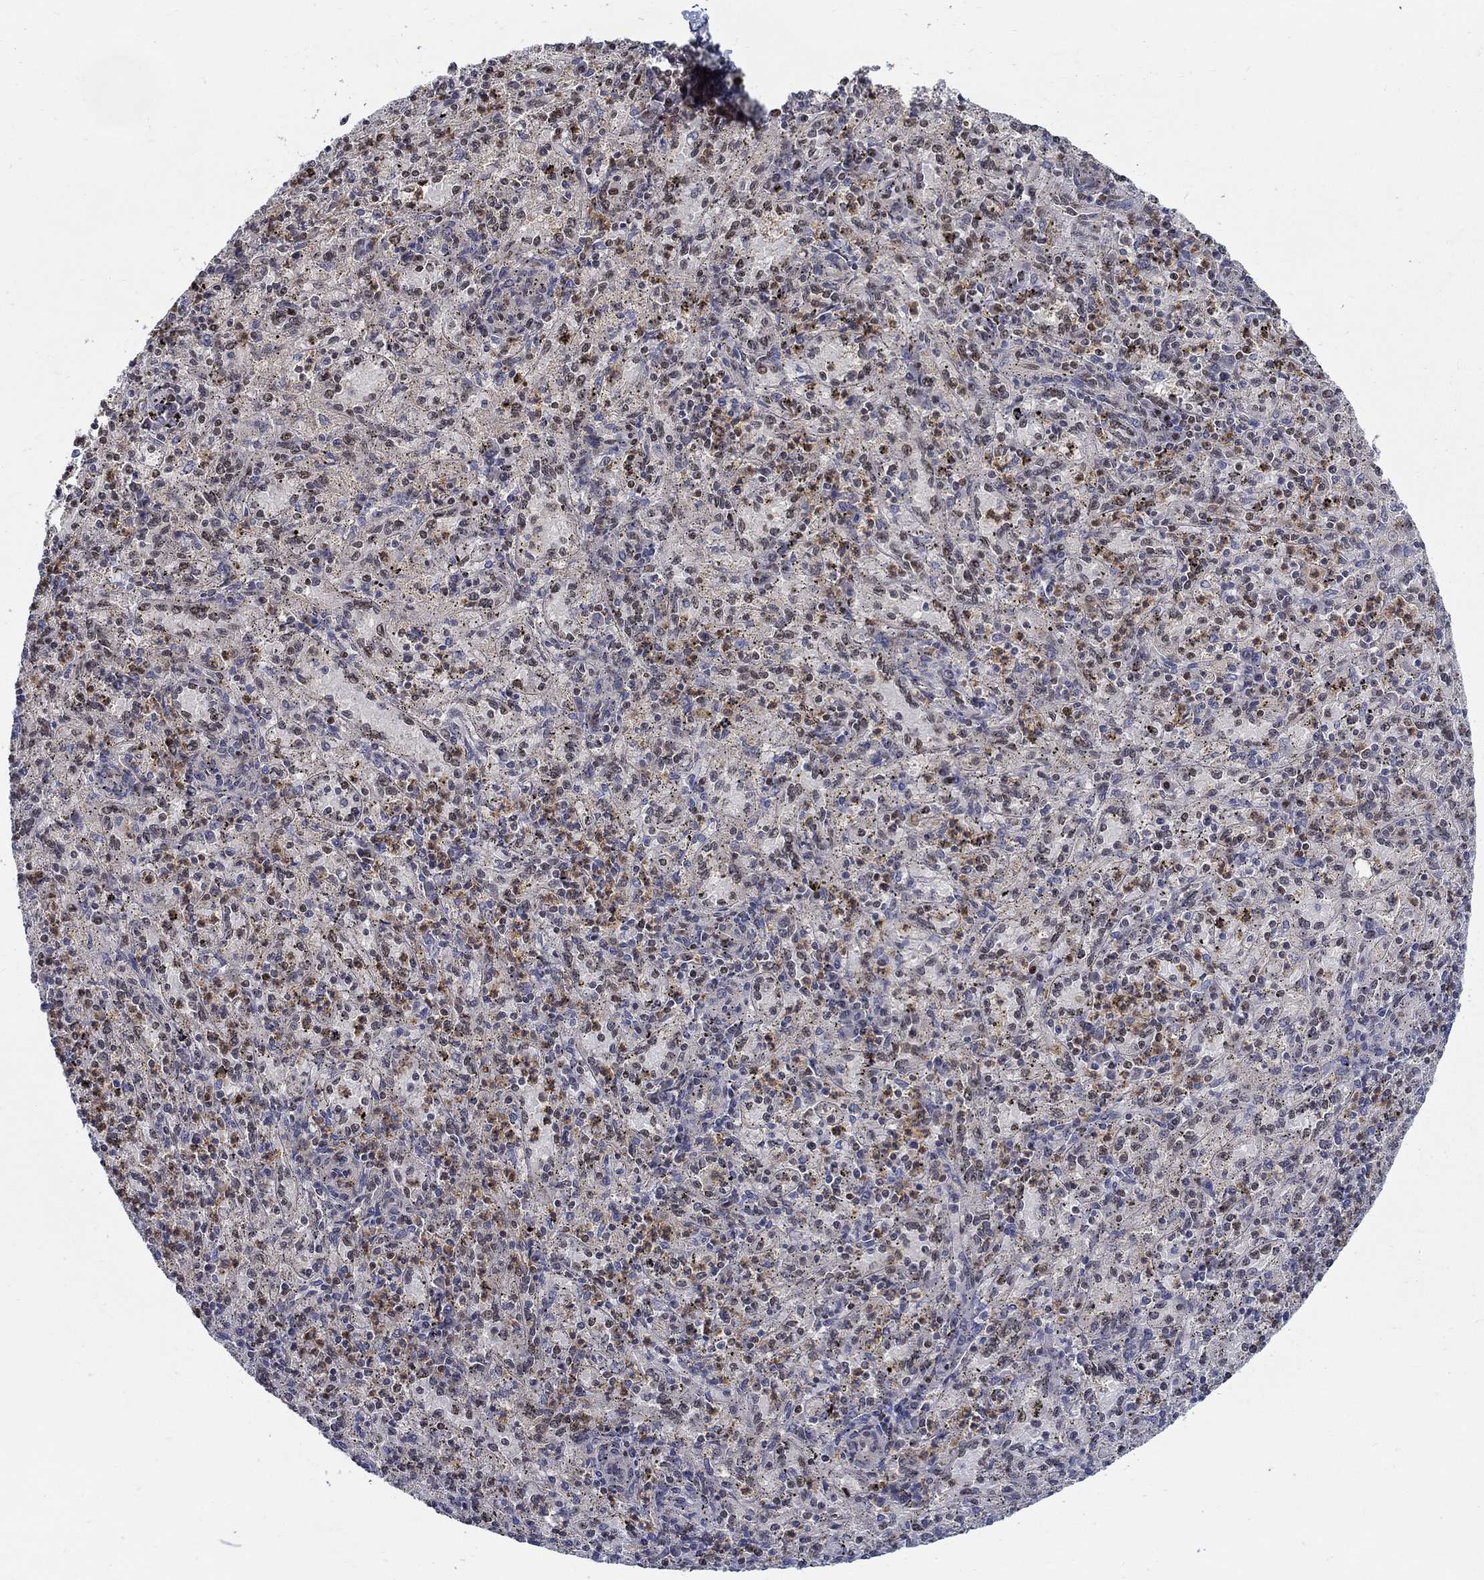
{"staining": {"intensity": "moderate", "quantity": "25%-75%", "location": "nuclear"}, "tissue": "spleen", "cell_type": "Cells in red pulp", "image_type": "normal", "snomed": [{"axis": "morphology", "description": "Normal tissue, NOS"}, {"axis": "topography", "description": "Spleen"}], "caption": "Human spleen stained for a protein (brown) exhibits moderate nuclear positive staining in approximately 25%-75% of cells in red pulp.", "gene": "ZNF594", "patient": {"sex": "male", "age": 60}}